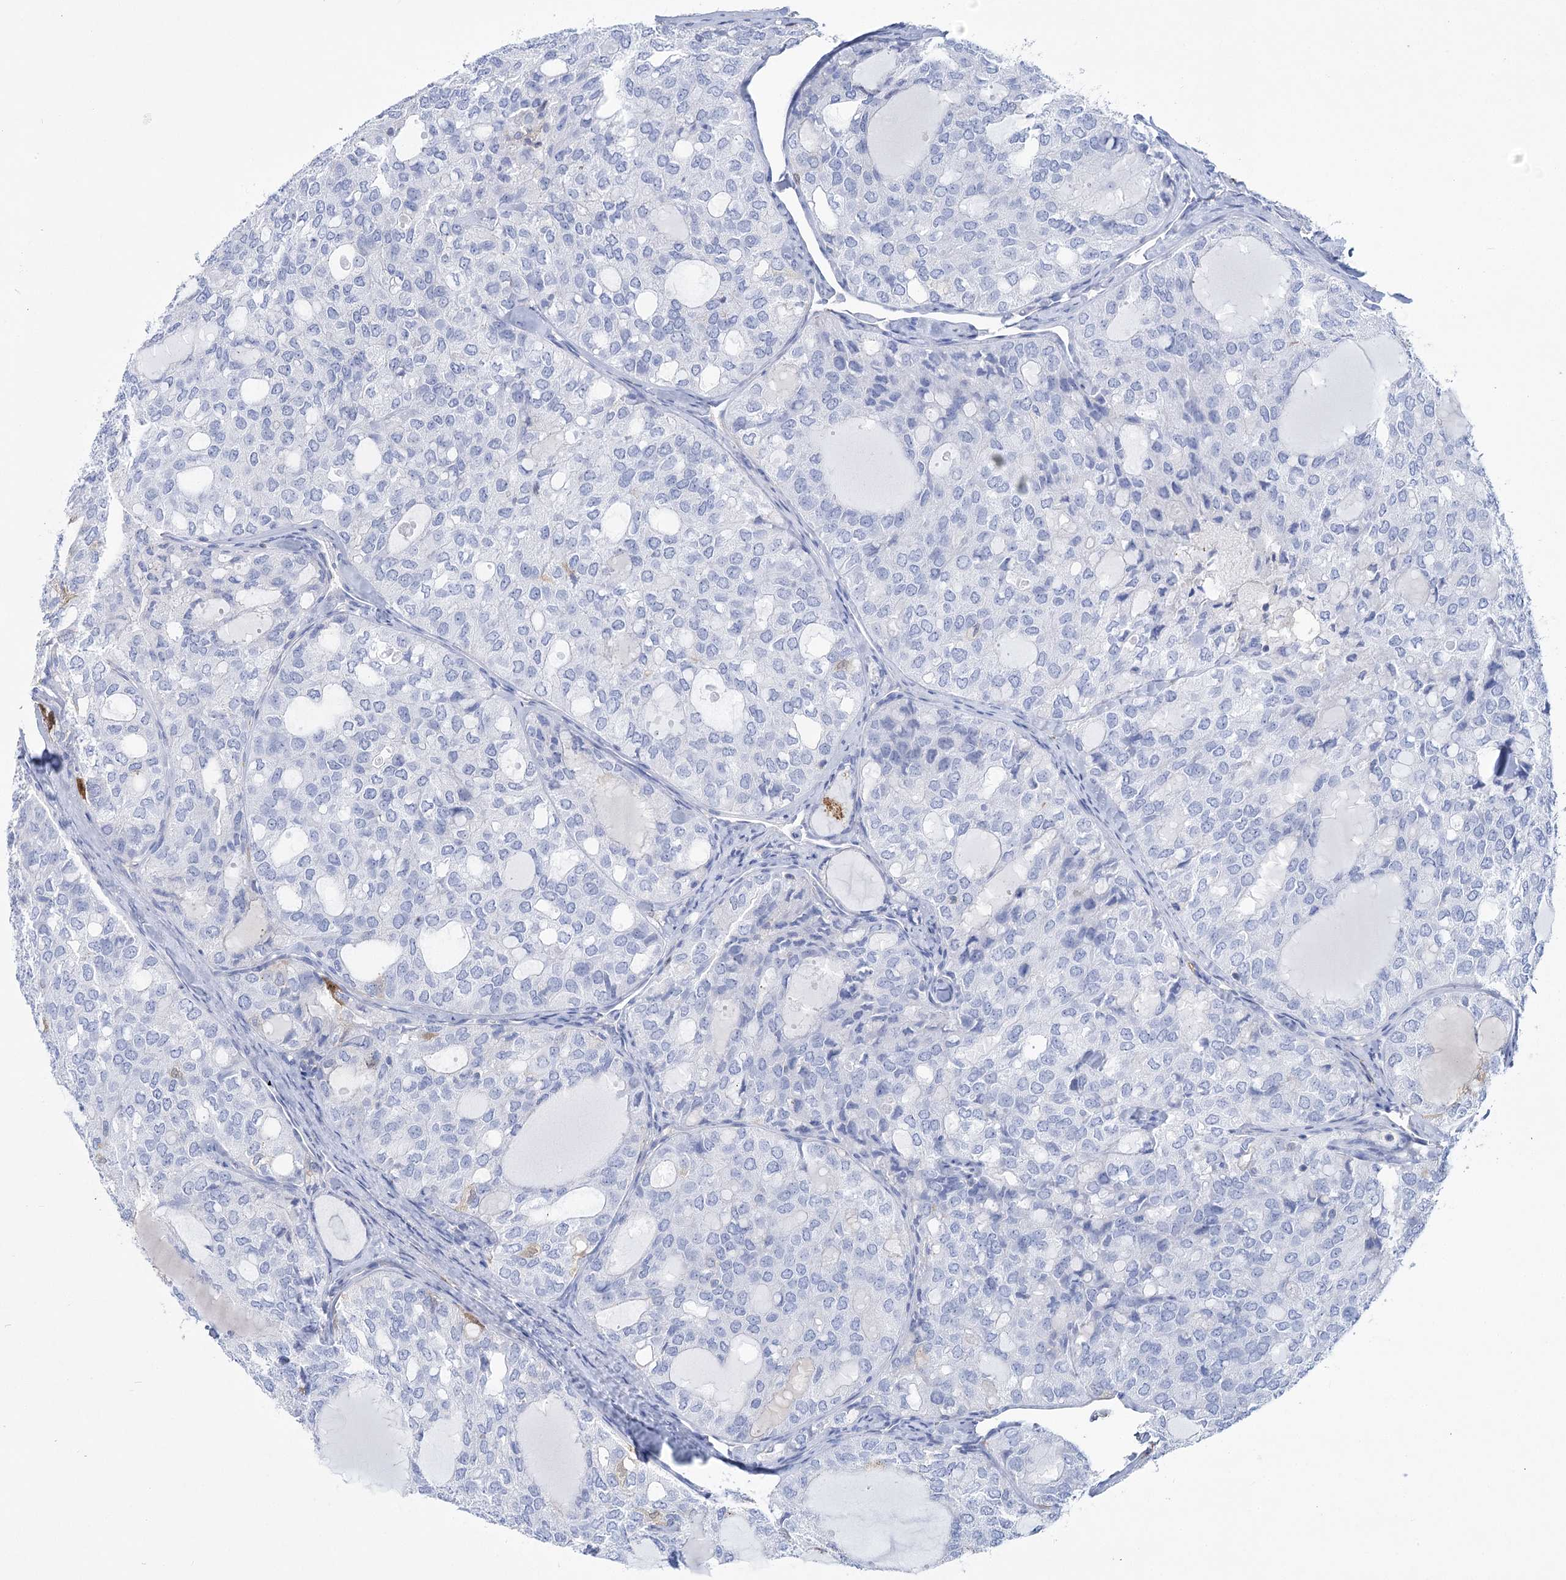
{"staining": {"intensity": "negative", "quantity": "none", "location": "none"}, "tissue": "thyroid cancer", "cell_type": "Tumor cells", "image_type": "cancer", "snomed": [{"axis": "morphology", "description": "Follicular adenoma carcinoma, NOS"}, {"axis": "topography", "description": "Thyroid gland"}], "caption": "Immunohistochemical staining of thyroid cancer exhibits no significant positivity in tumor cells. Brightfield microscopy of immunohistochemistry stained with DAB (3,3'-diaminobenzidine) (brown) and hematoxylin (blue), captured at high magnification.", "gene": "PCDHA1", "patient": {"sex": "male", "age": 75}}